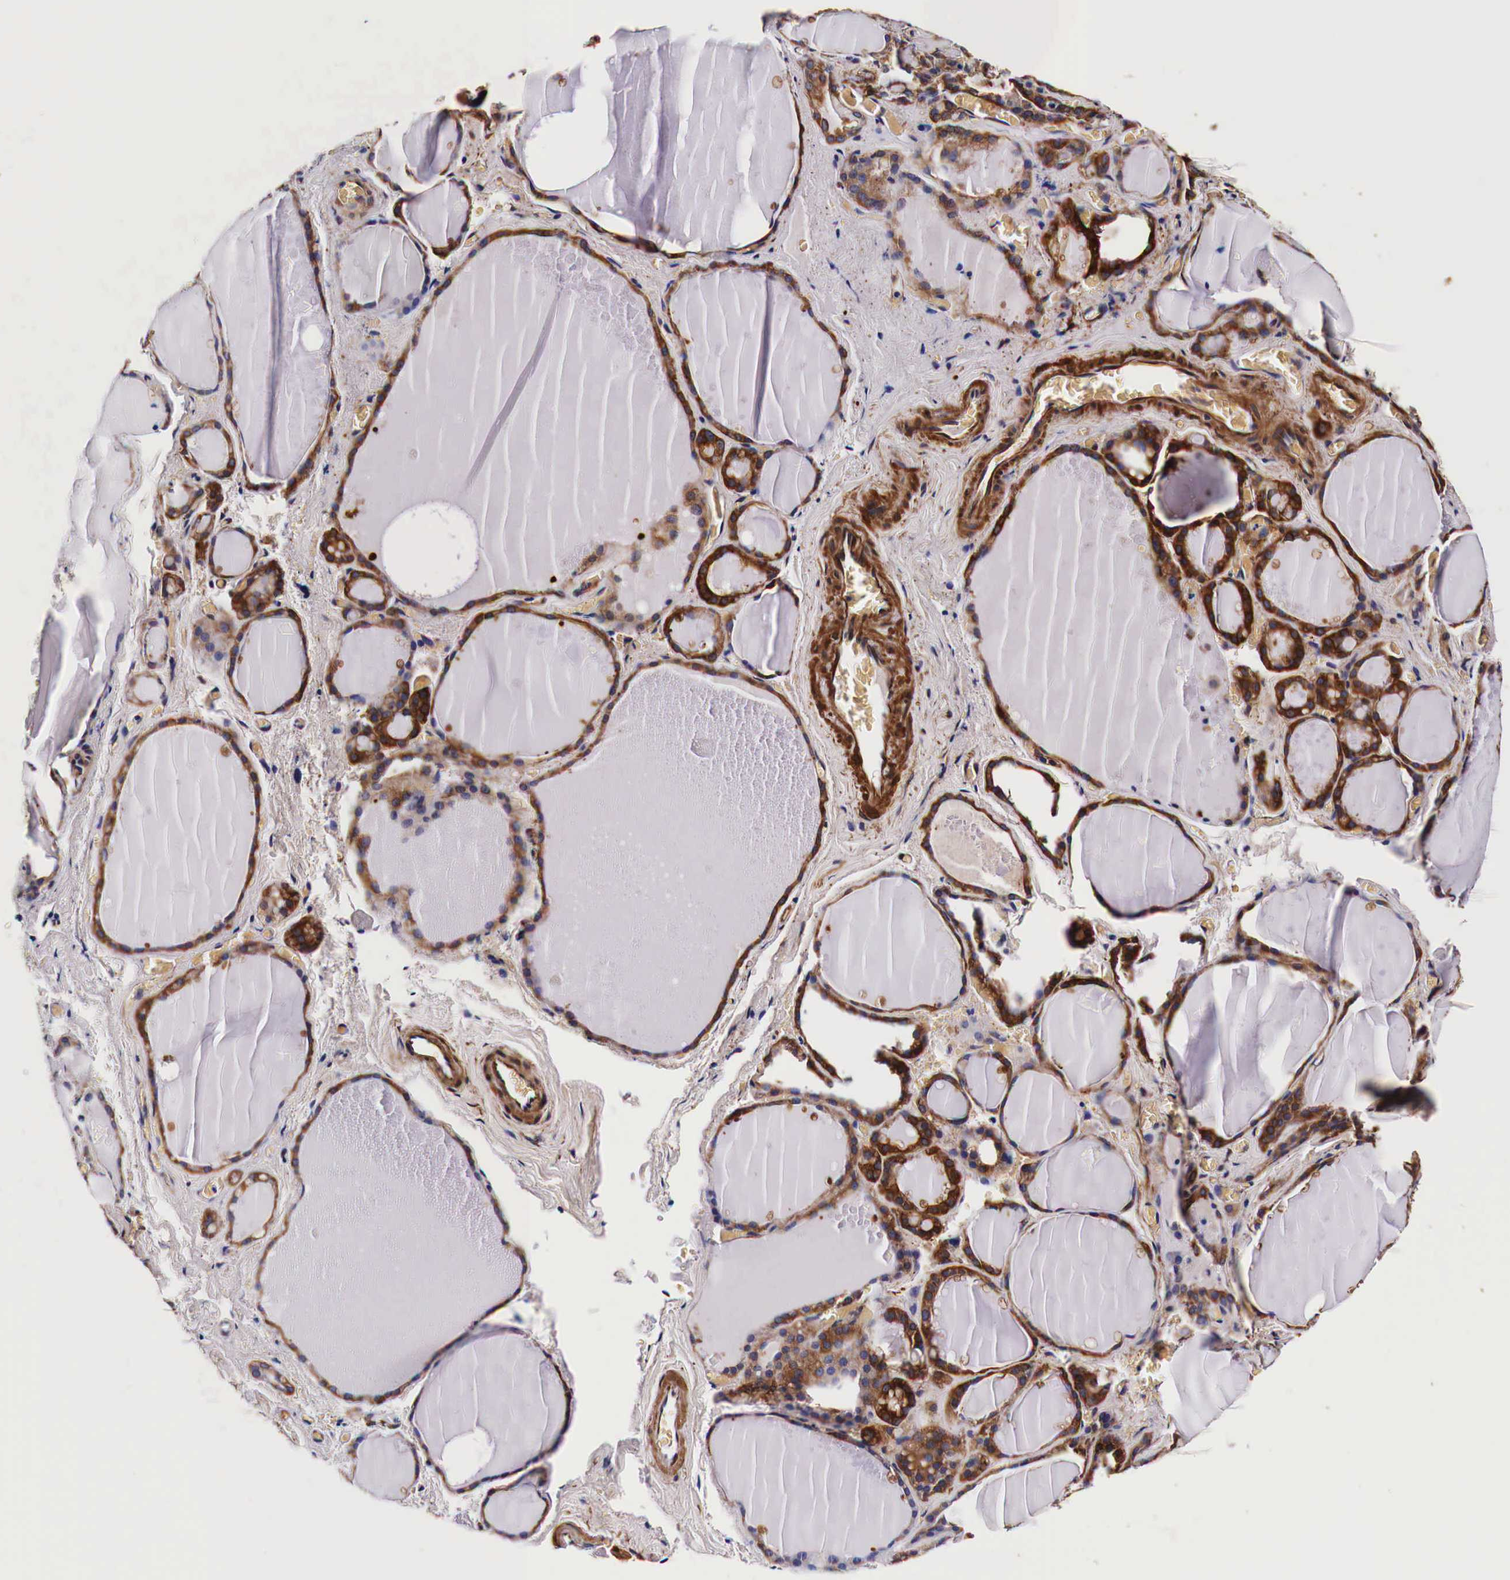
{"staining": {"intensity": "strong", "quantity": ">75%", "location": "cytoplasmic/membranous"}, "tissue": "thyroid gland", "cell_type": "Glandular cells", "image_type": "normal", "snomed": [{"axis": "morphology", "description": "Normal tissue, NOS"}, {"axis": "topography", "description": "Thyroid gland"}], "caption": "The image exhibits staining of unremarkable thyroid gland, revealing strong cytoplasmic/membranous protein positivity (brown color) within glandular cells.", "gene": "HSPB1", "patient": {"sex": "male", "age": 76}}